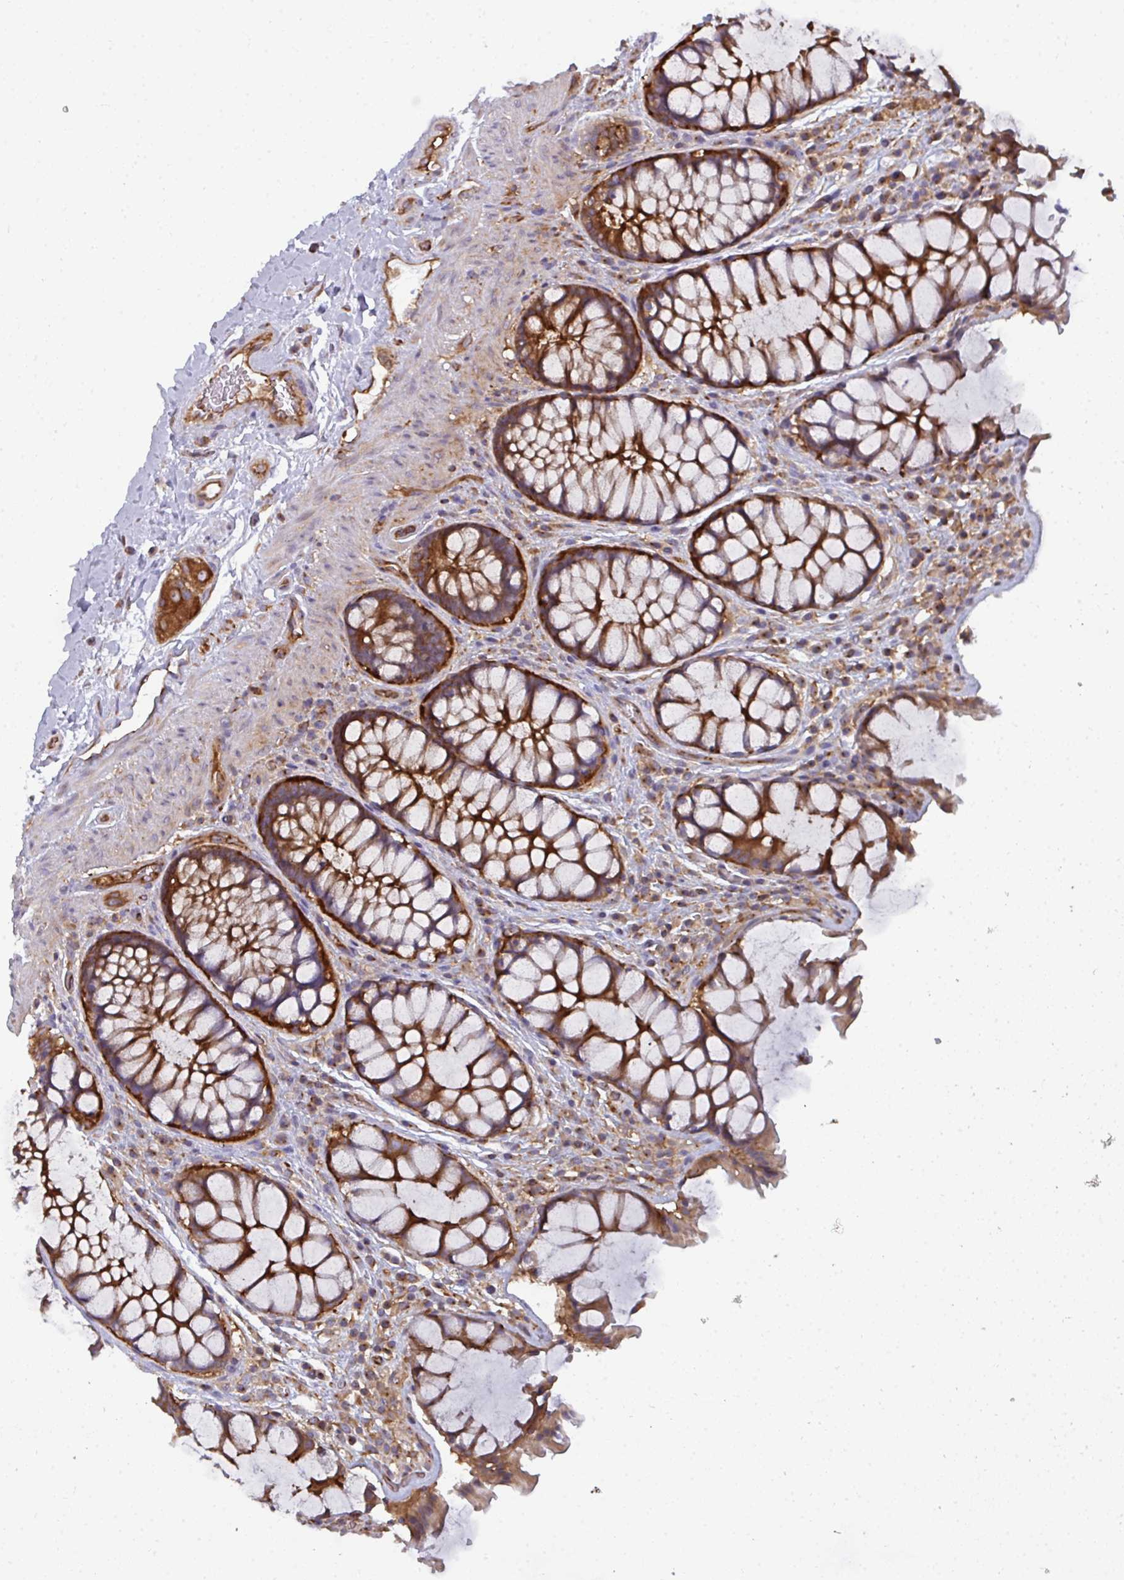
{"staining": {"intensity": "strong", "quantity": ">75%", "location": "cytoplasmic/membranous"}, "tissue": "rectum", "cell_type": "Glandular cells", "image_type": "normal", "snomed": [{"axis": "morphology", "description": "Normal tissue, NOS"}, {"axis": "topography", "description": "Rectum"}], "caption": "There is high levels of strong cytoplasmic/membranous staining in glandular cells of benign rectum, as demonstrated by immunohistochemical staining (brown color).", "gene": "DYNC1I2", "patient": {"sex": "female", "age": 58}}